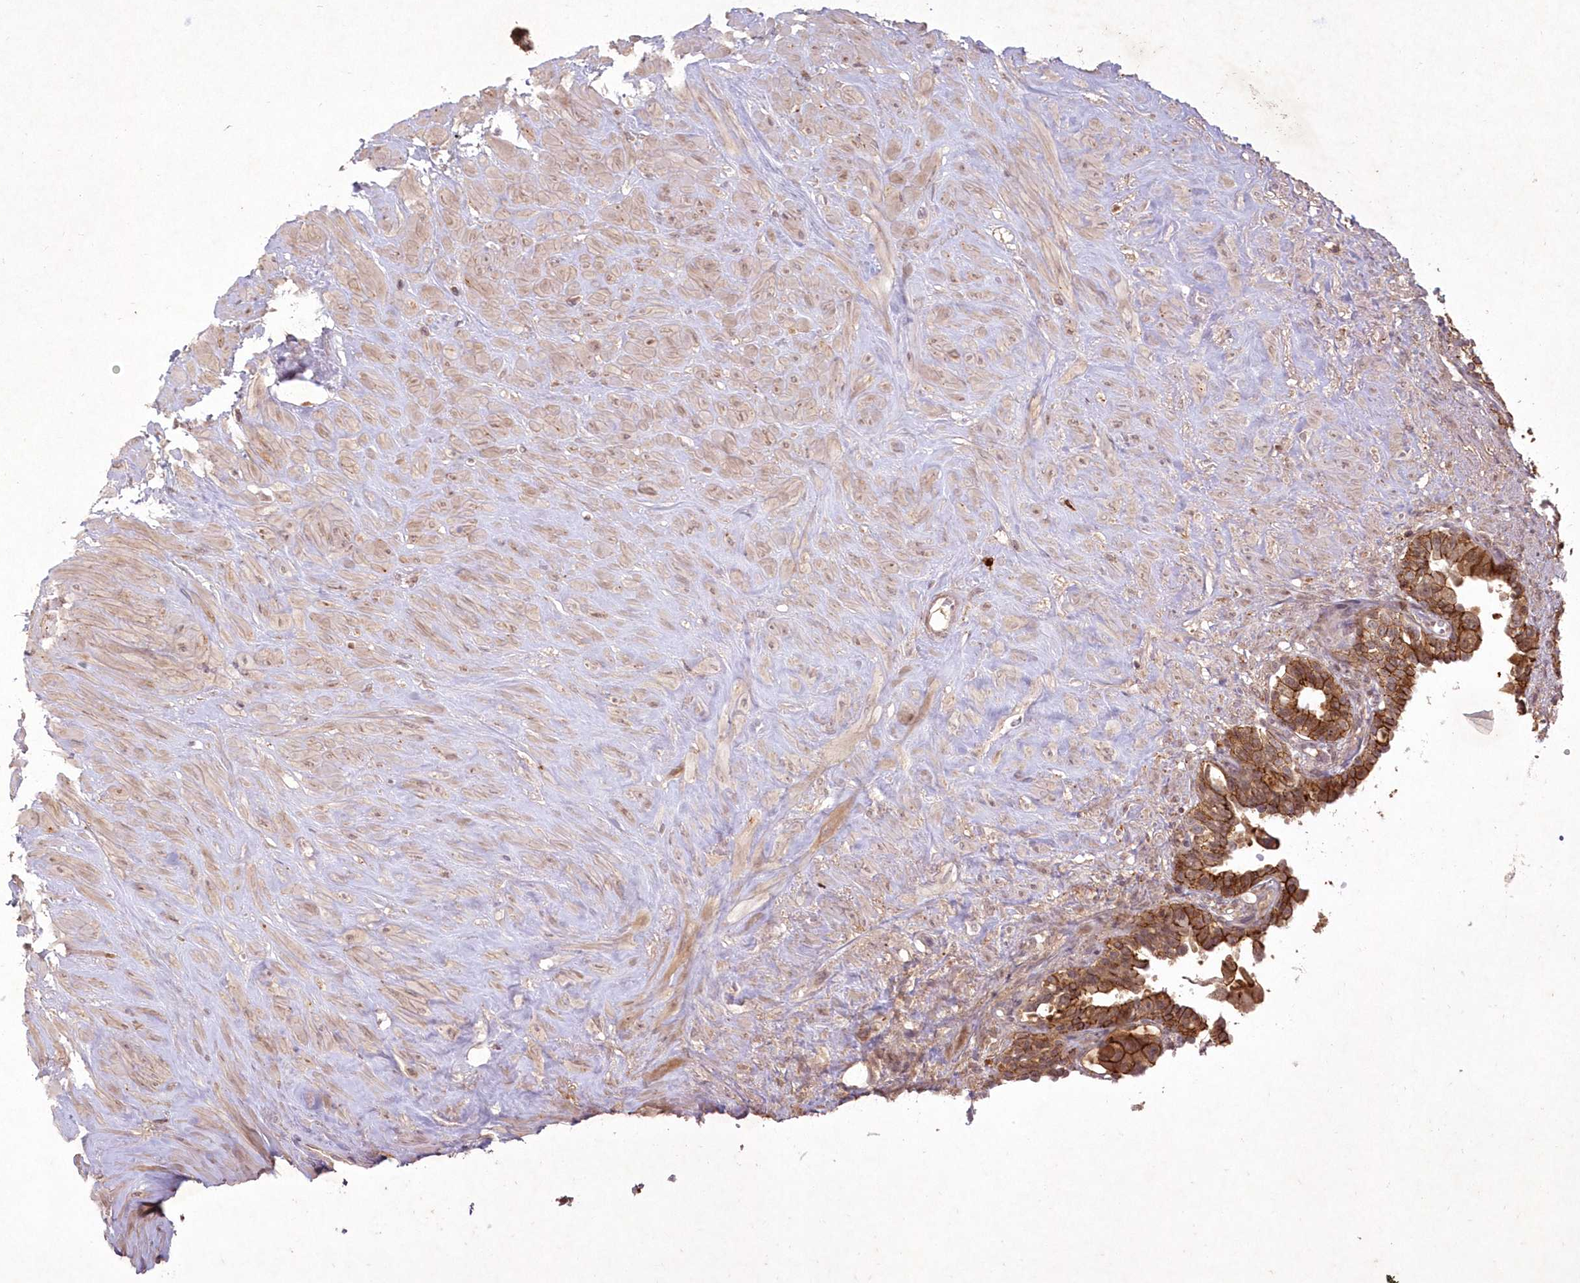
{"staining": {"intensity": "strong", "quantity": ">75%", "location": "cytoplasmic/membranous"}, "tissue": "seminal vesicle", "cell_type": "Glandular cells", "image_type": "normal", "snomed": [{"axis": "morphology", "description": "Normal tissue, NOS"}, {"axis": "topography", "description": "Seminal veicle"}], "caption": "A histopathology image showing strong cytoplasmic/membranous staining in approximately >75% of glandular cells in unremarkable seminal vesicle, as visualized by brown immunohistochemical staining.", "gene": "TOGARAM2", "patient": {"sex": "male", "age": 63}}